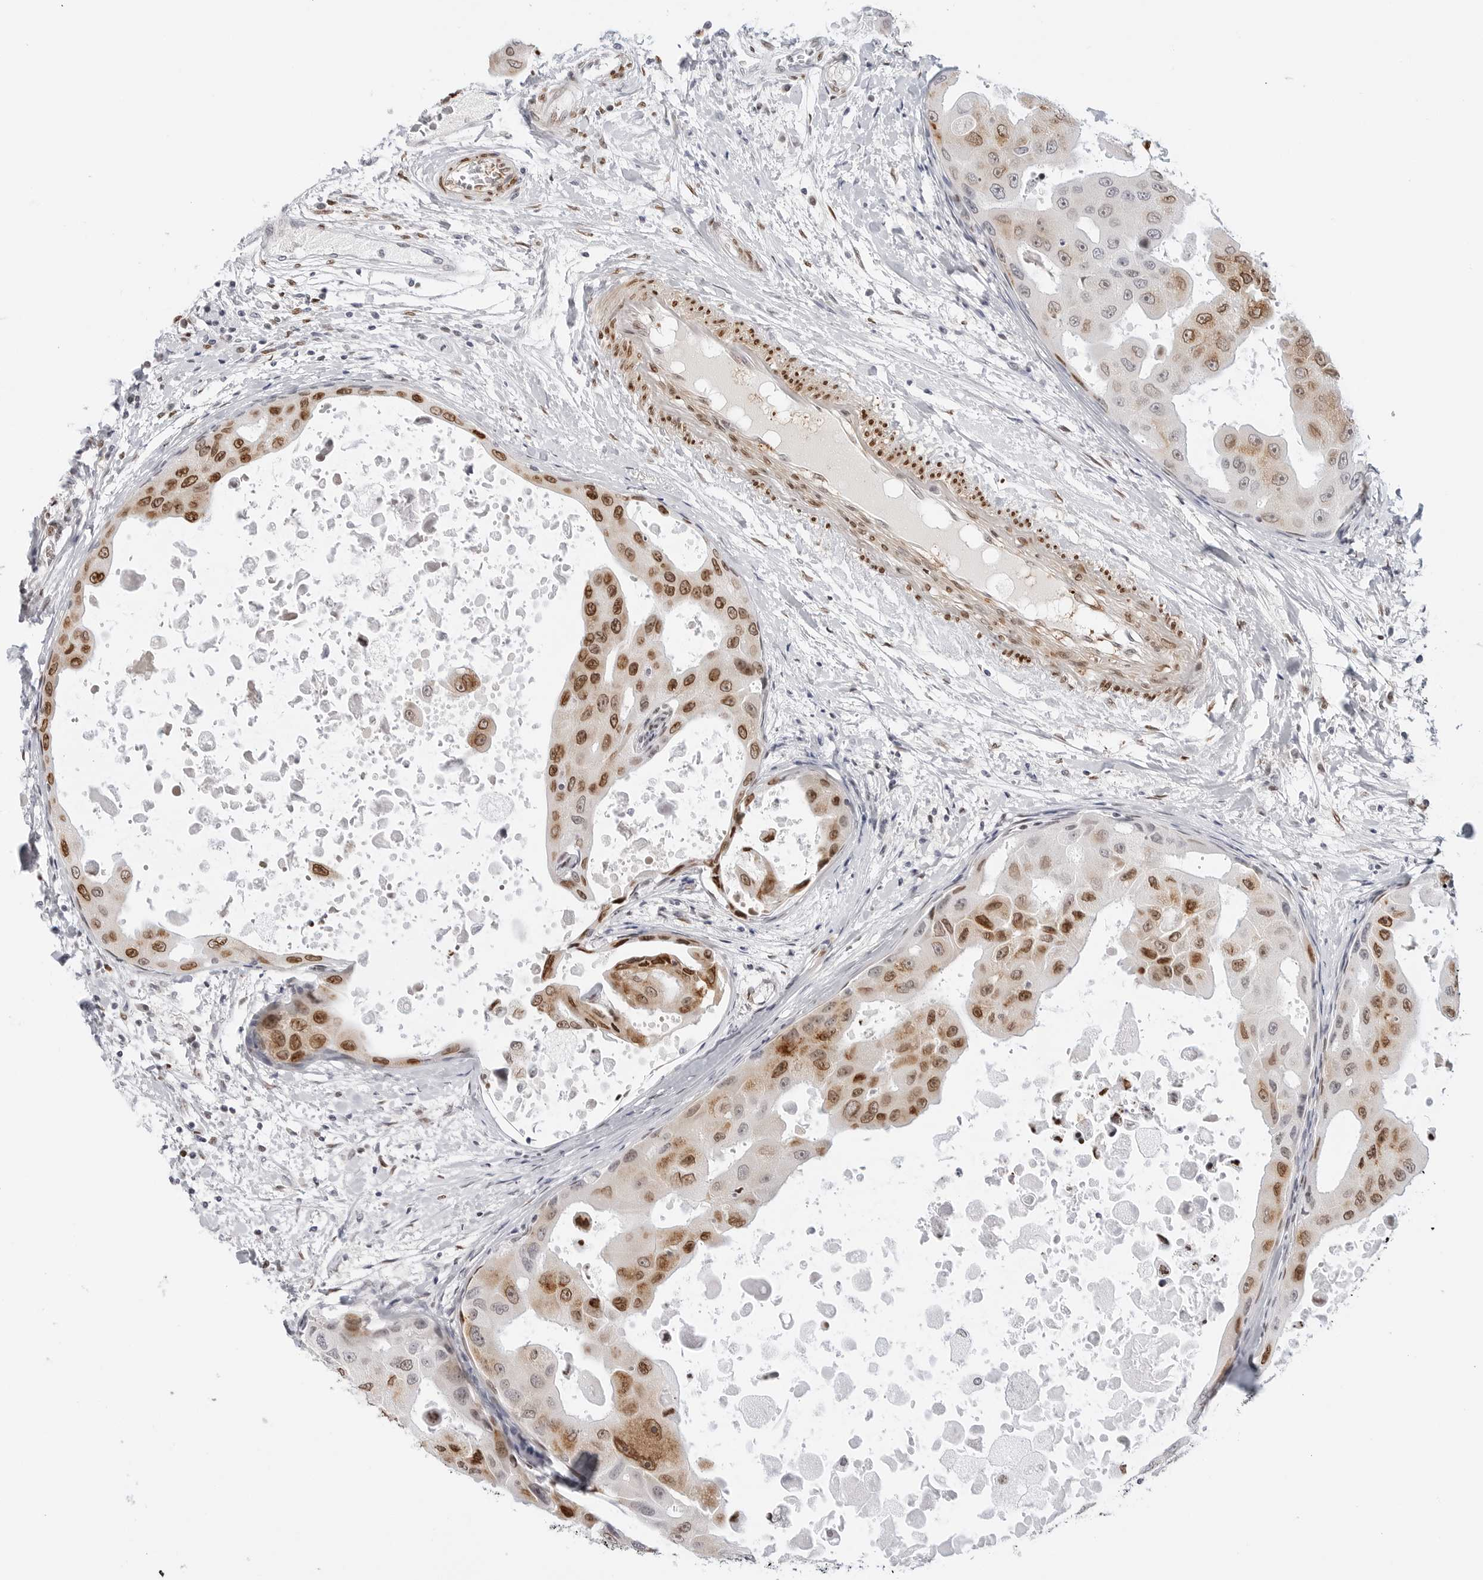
{"staining": {"intensity": "strong", "quantity": ">75%", "location": "nuclear"}, "tissue": "breast cancer", "cell_type": "Tumor cells", "image_type": "cancer", "snomed": [{"axis": "morphology", "description": "Duct carcinoma"}, {"axis": "topography", "description": "Breast"}], "caption": "Breast cancer stained with DAB (3,3'-diaminobenzidine) IHC displays high levels of strong nuclear staining in approximately >75% of tumor cells.", "gene": "SPIDR", "patient": {"sex": "female", "age": 27}}